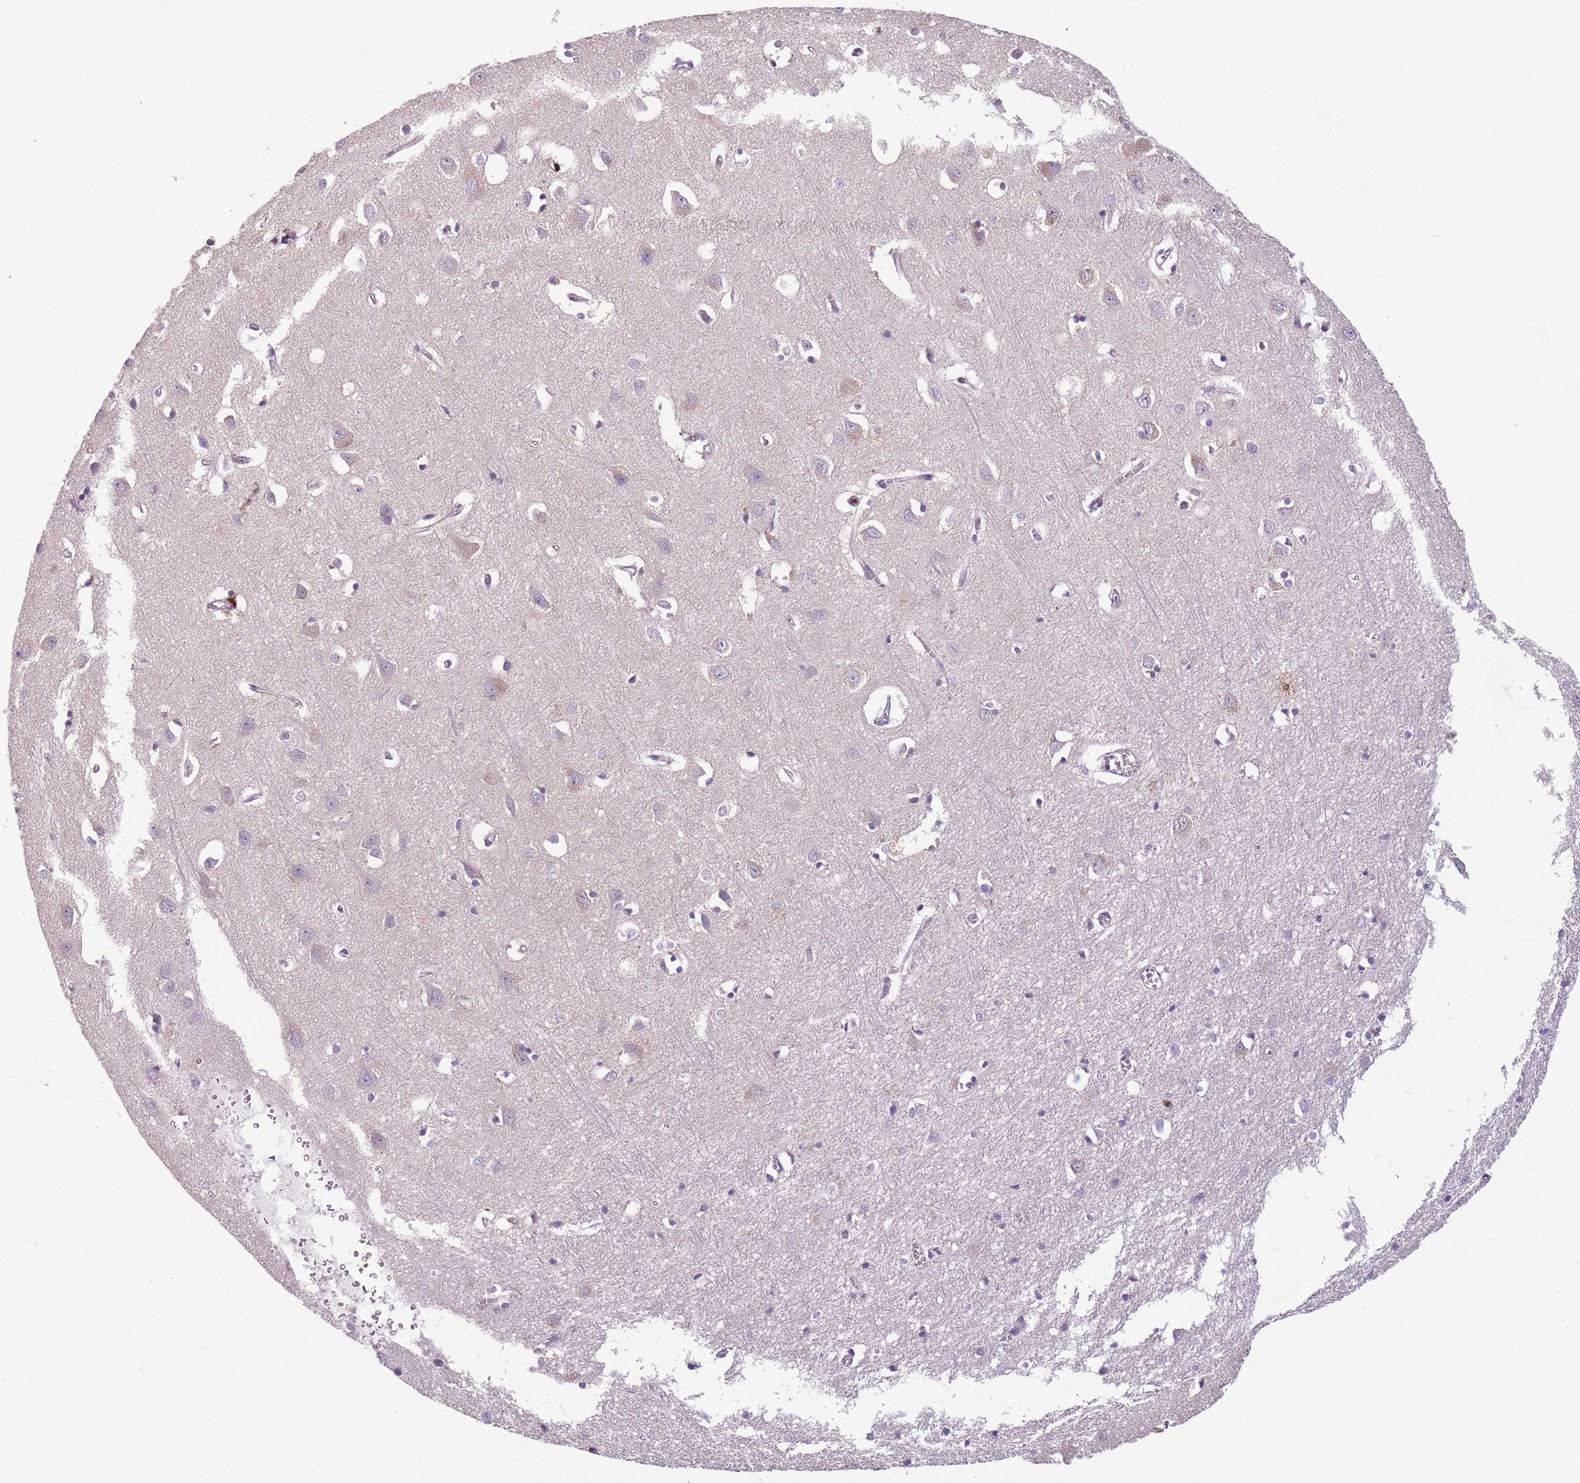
{"staining": {"intensity": "weak", "quantity": "<25%", "location": "cytoplasmic/membranous"}, "tissue": "cerebral cortex", "cell_type": "Endothelial cells", "image_type": "normal", "snomed": [{"axis": "morphology", "description": "Normal tissue, NOS"}, {"axis": "topography", "description": "Cerebral cortex"}], "caption": "Human cerebral cortex stained for a protein using immunohistochemistry reveals no staining in endothelial cells.", "gene": "ADCY7", "patient": {"sex": "female", "age": 64}}